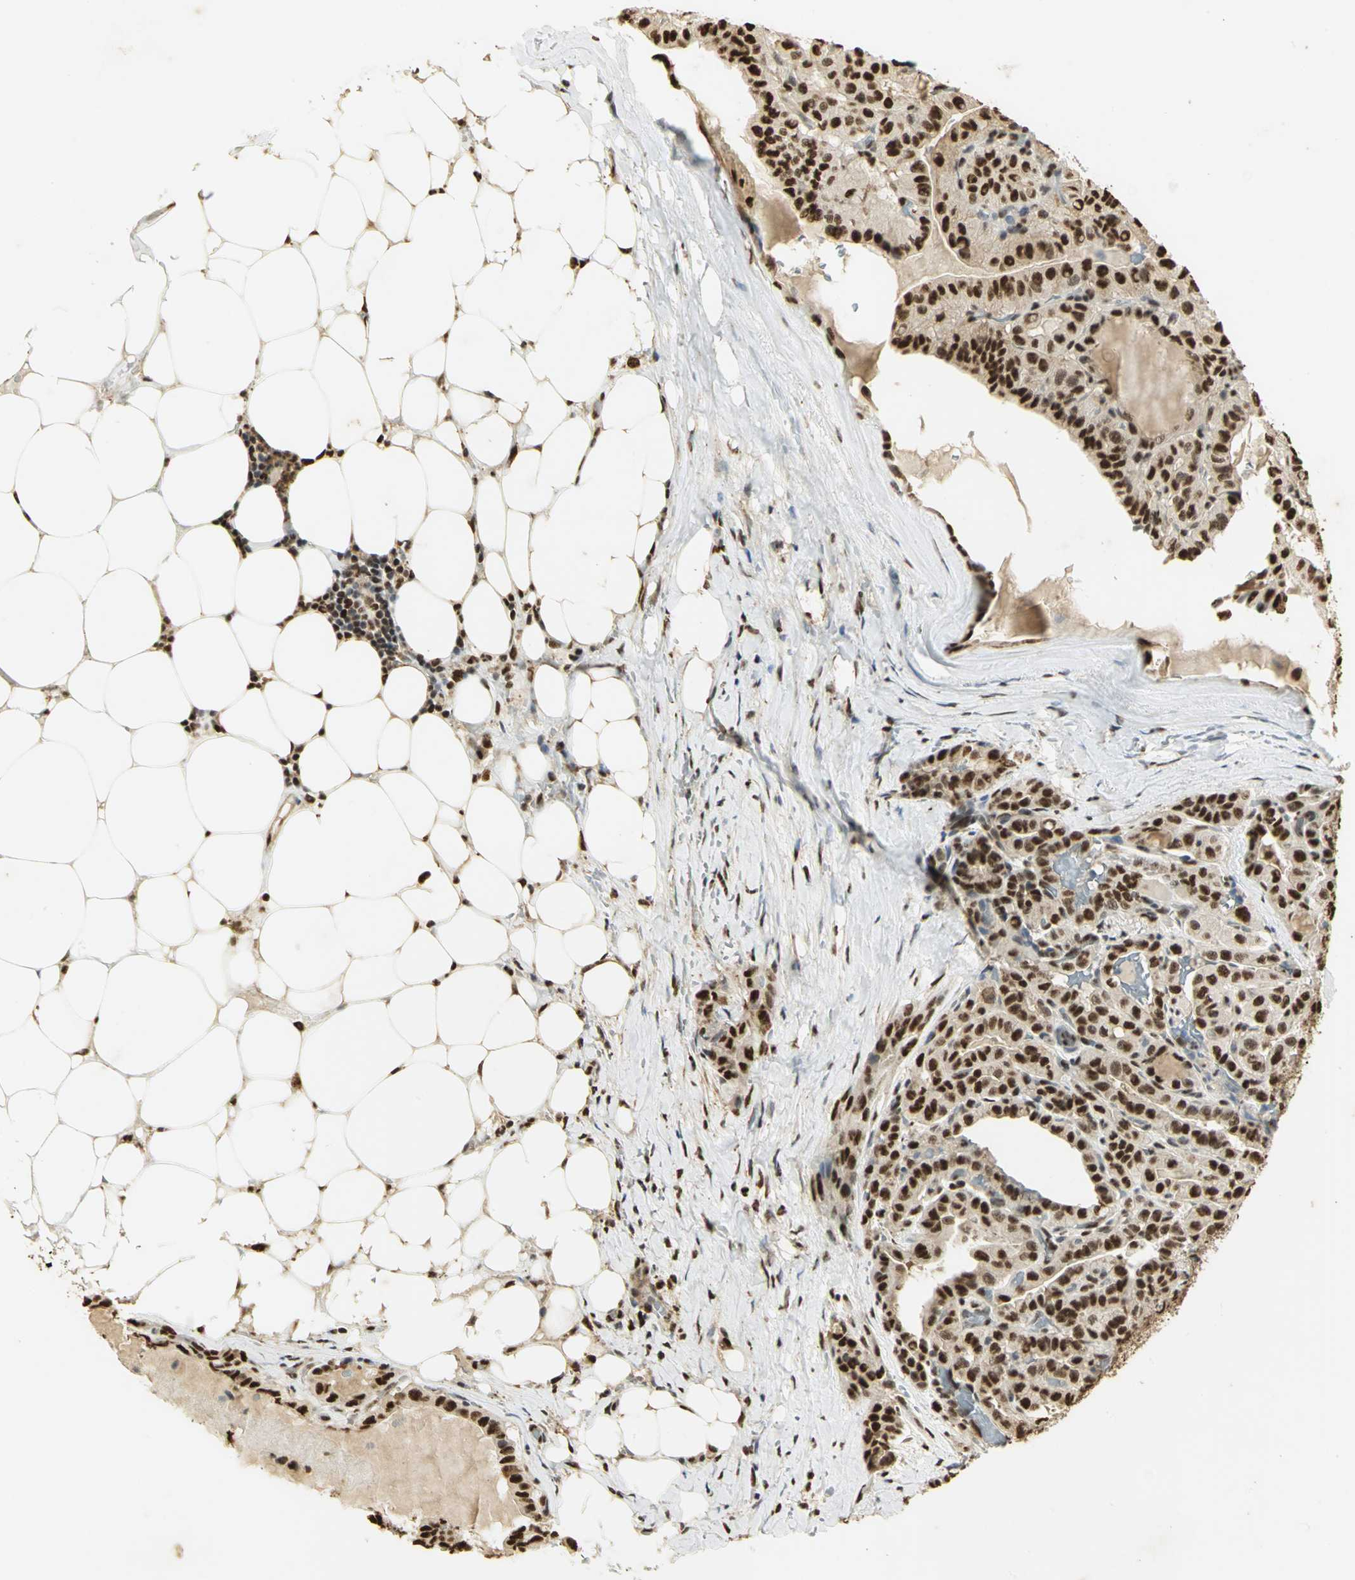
{"staining": {"intensity": "strong", "quantity": ">75%", "location": "nuclear"}, "tissue": "thyroid cancer", "cell_type": "Tumor cells", "image_type": "cancer", "snomed": [{"axis": "morphology", "description": "Papillary adenocarcinoma, NOS"}, {"axis": "topography", "description": "Thyroid gland"}], "caption": "High-magnification brightfield microscopy of thyroid cancer (papillary adenocarcinoma) stained with DAB (3,3'-diaminobenzidine) (brown) and counterstained with hematoxylin (blue). tumor cells exhibit strong nuclear staining is identified in approximately>75% of cells.", "gene": "SET", "patient": {"sex": "male", "age": 77}}